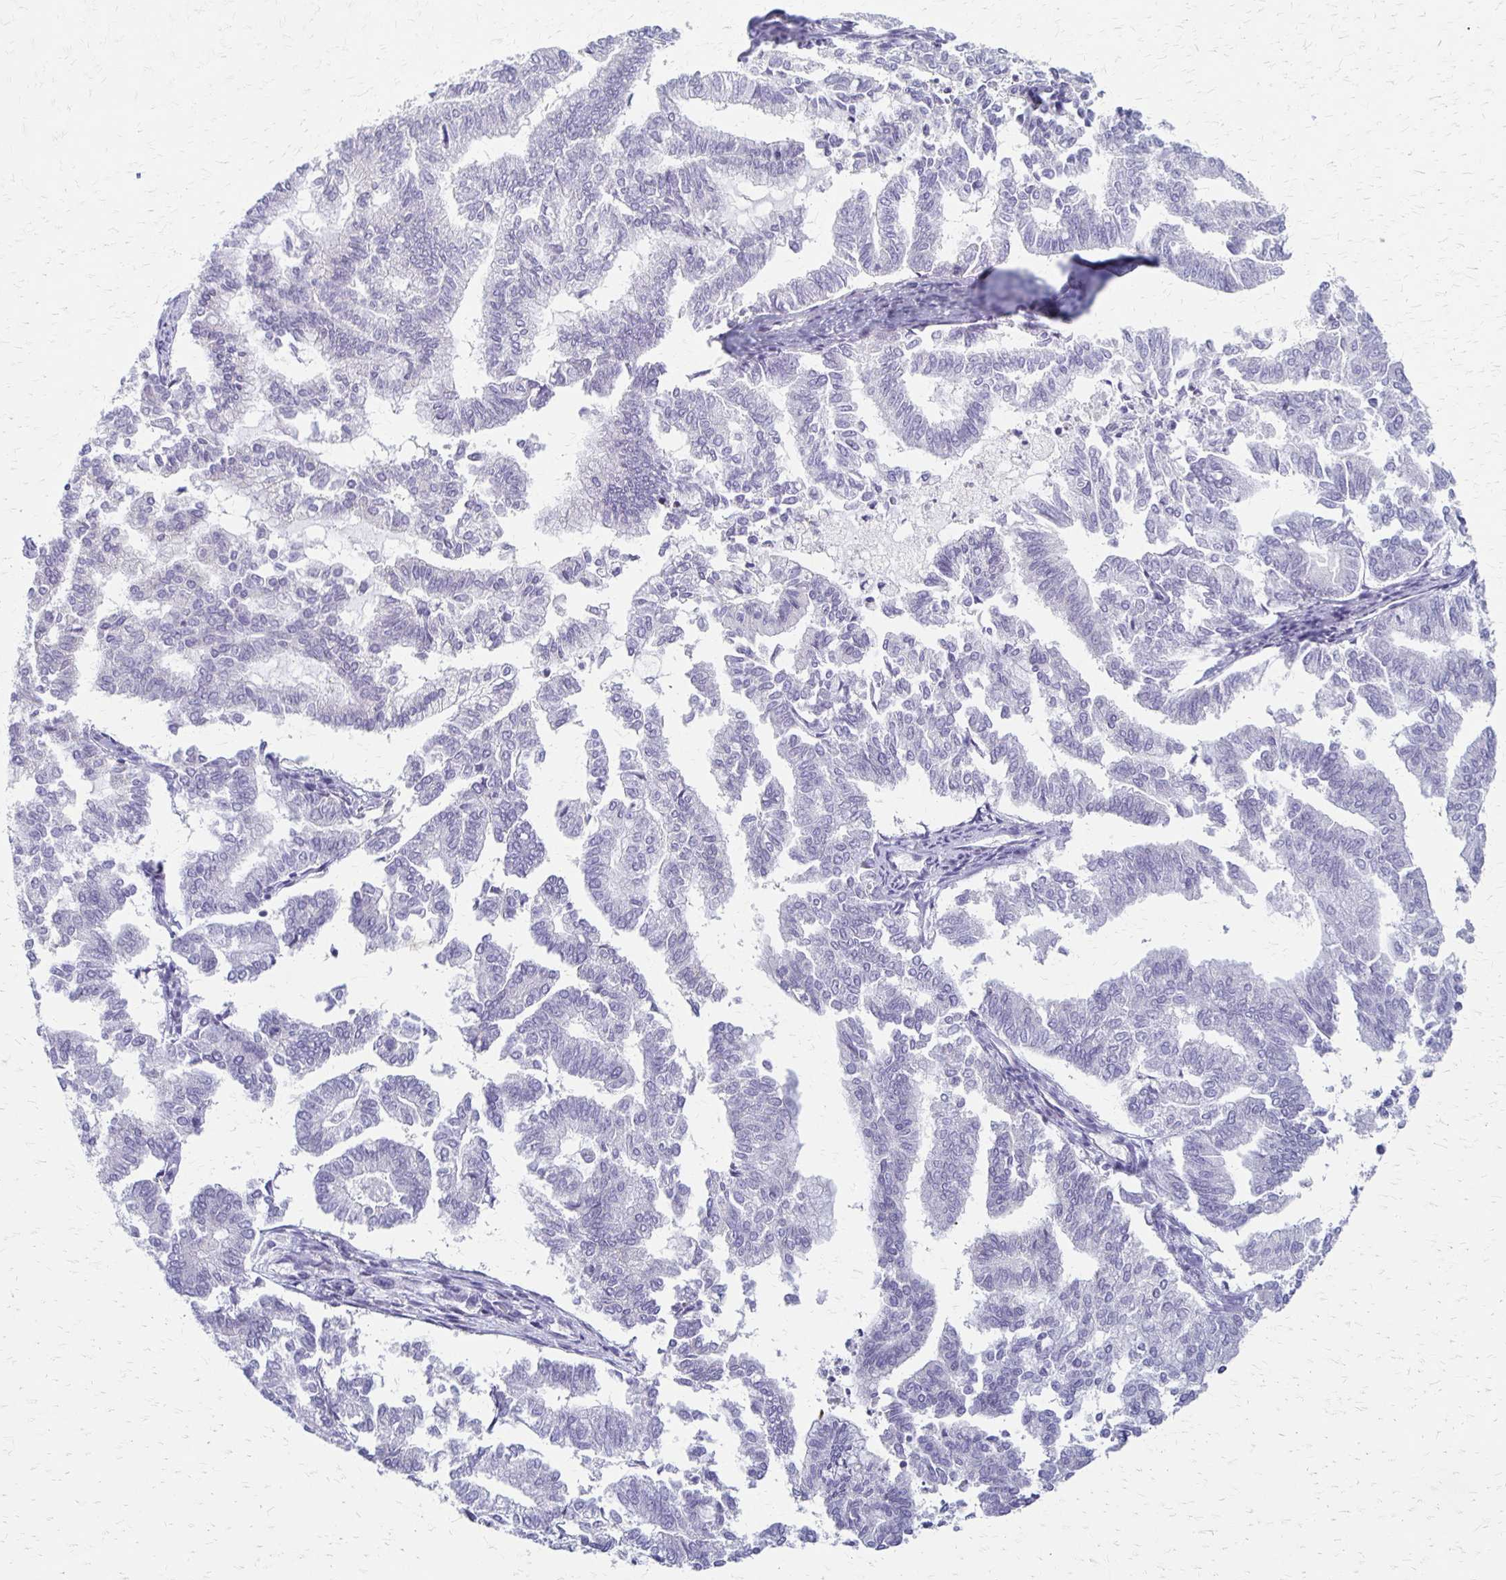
{"staining": {"intensity": "negative", "quantity": "none", "location": "none"}, "tissue": "endometrial cancer", "cell_type": "Tumor cells", "image_type": "cancer", "snomed": [{"axis": "morphology", "description": "Adenocarcinoma, NOS"}, {"axis": "topography", "description": "Endometrium"}], "caption": "Human endometrial cancer (adenocarcinoma) stained for a protein using IHC shows no expression in tumor cells.", "gene": "IVL", "patient": {"sex": "female", "age": 79}}